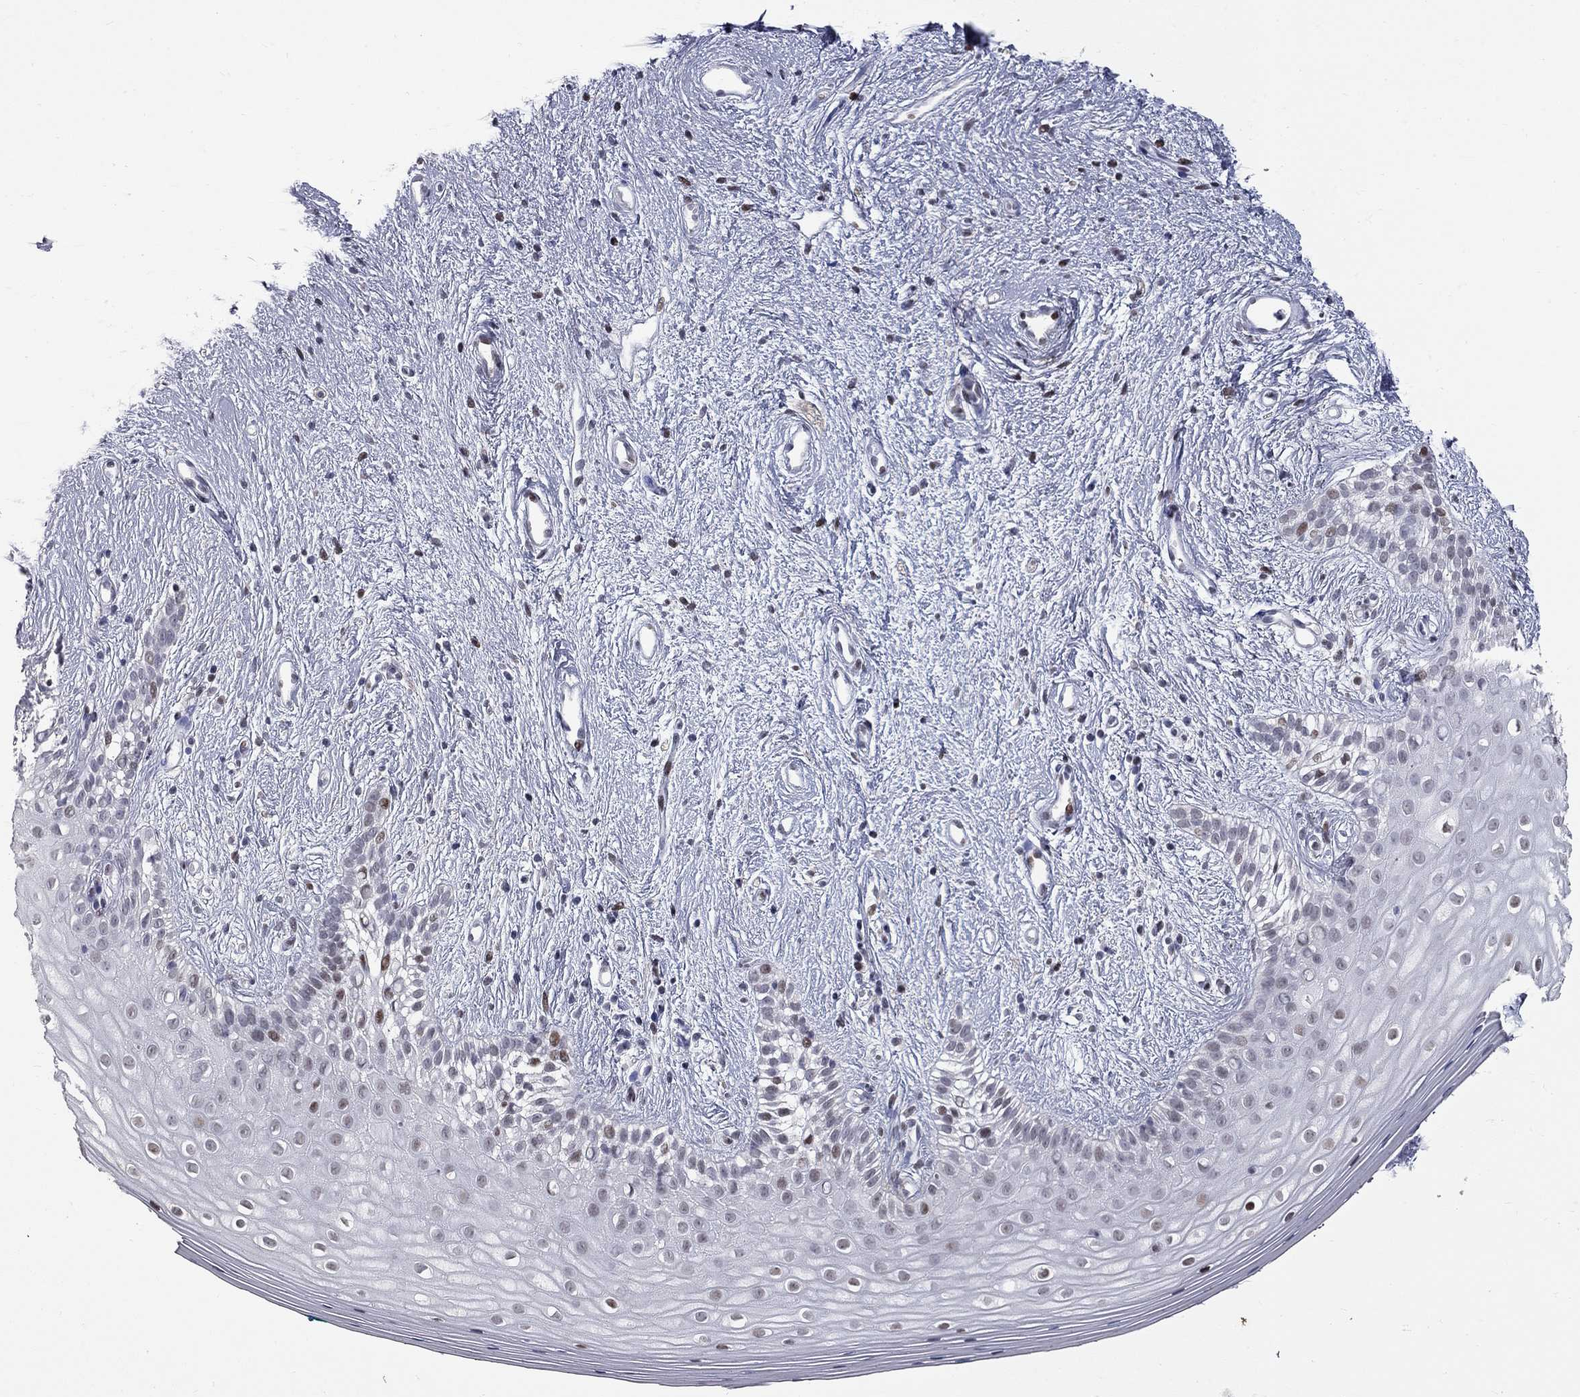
{"staining": {"intensity": "moderate", "quantity": "<25%", "location": "nuclear"}, "tissue": "vagina", "cell_type": "Squamous epithelial cells", "image_type": "normal", "snomed": [{"axis": "morphology", "description": "Normal tissue, NOS"}, {"axis": "topography", "description": "Vagina"}], "caption": "Immunohistochemistry (DAB (3,3'-diaminobenzidine)) staining of normal vagina demonstrates moderate nuclear protein expression in about <25% of squamous epithelial cells. The staining is performed using DAB brown chromogen to label protein expression. The nuclei are counter-stained blue using hematoxylin.", "gene": "ZNF154", "patient": {"sex": "female", "age": 47}}